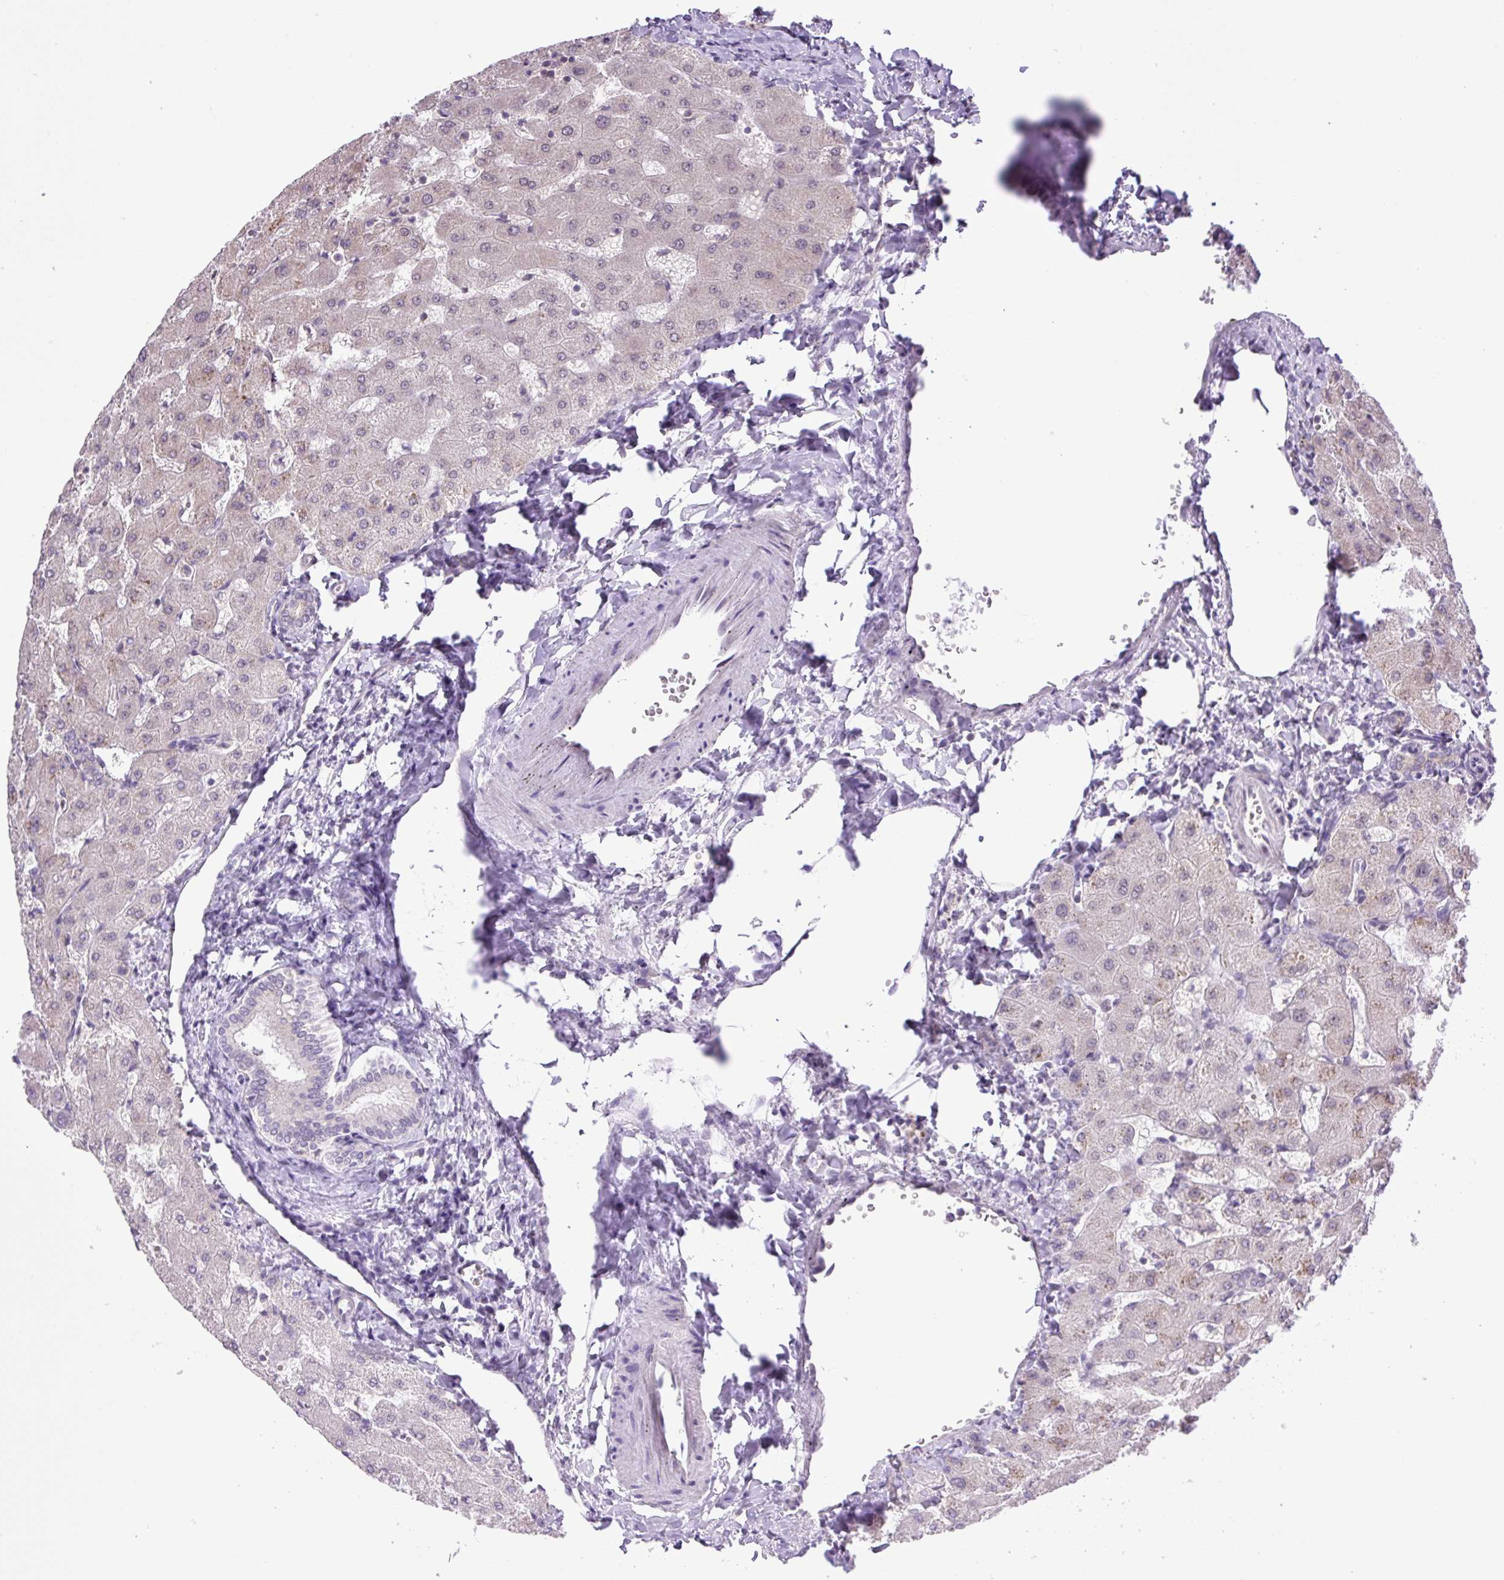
{"staining": {"intensity": "negative", "quantity": "none", "location": "none"}, "tissue": "liver", "cell_type": "Cholangiocytes", "image_type": "normal", "snomed": [{"axis": "morphology", "description": "Normal tissue, NOS"}, {"axis": "topography", "description": "Liver"}], "caption": "An image of human liver is negative for staining in cholangiocytes. (DAB (3,3'-diaminobenzidine) immunohistochemistry (IHC), high magnification).", "gene": "KPNA1", "patient": {"sex": "female", "age": 63}}